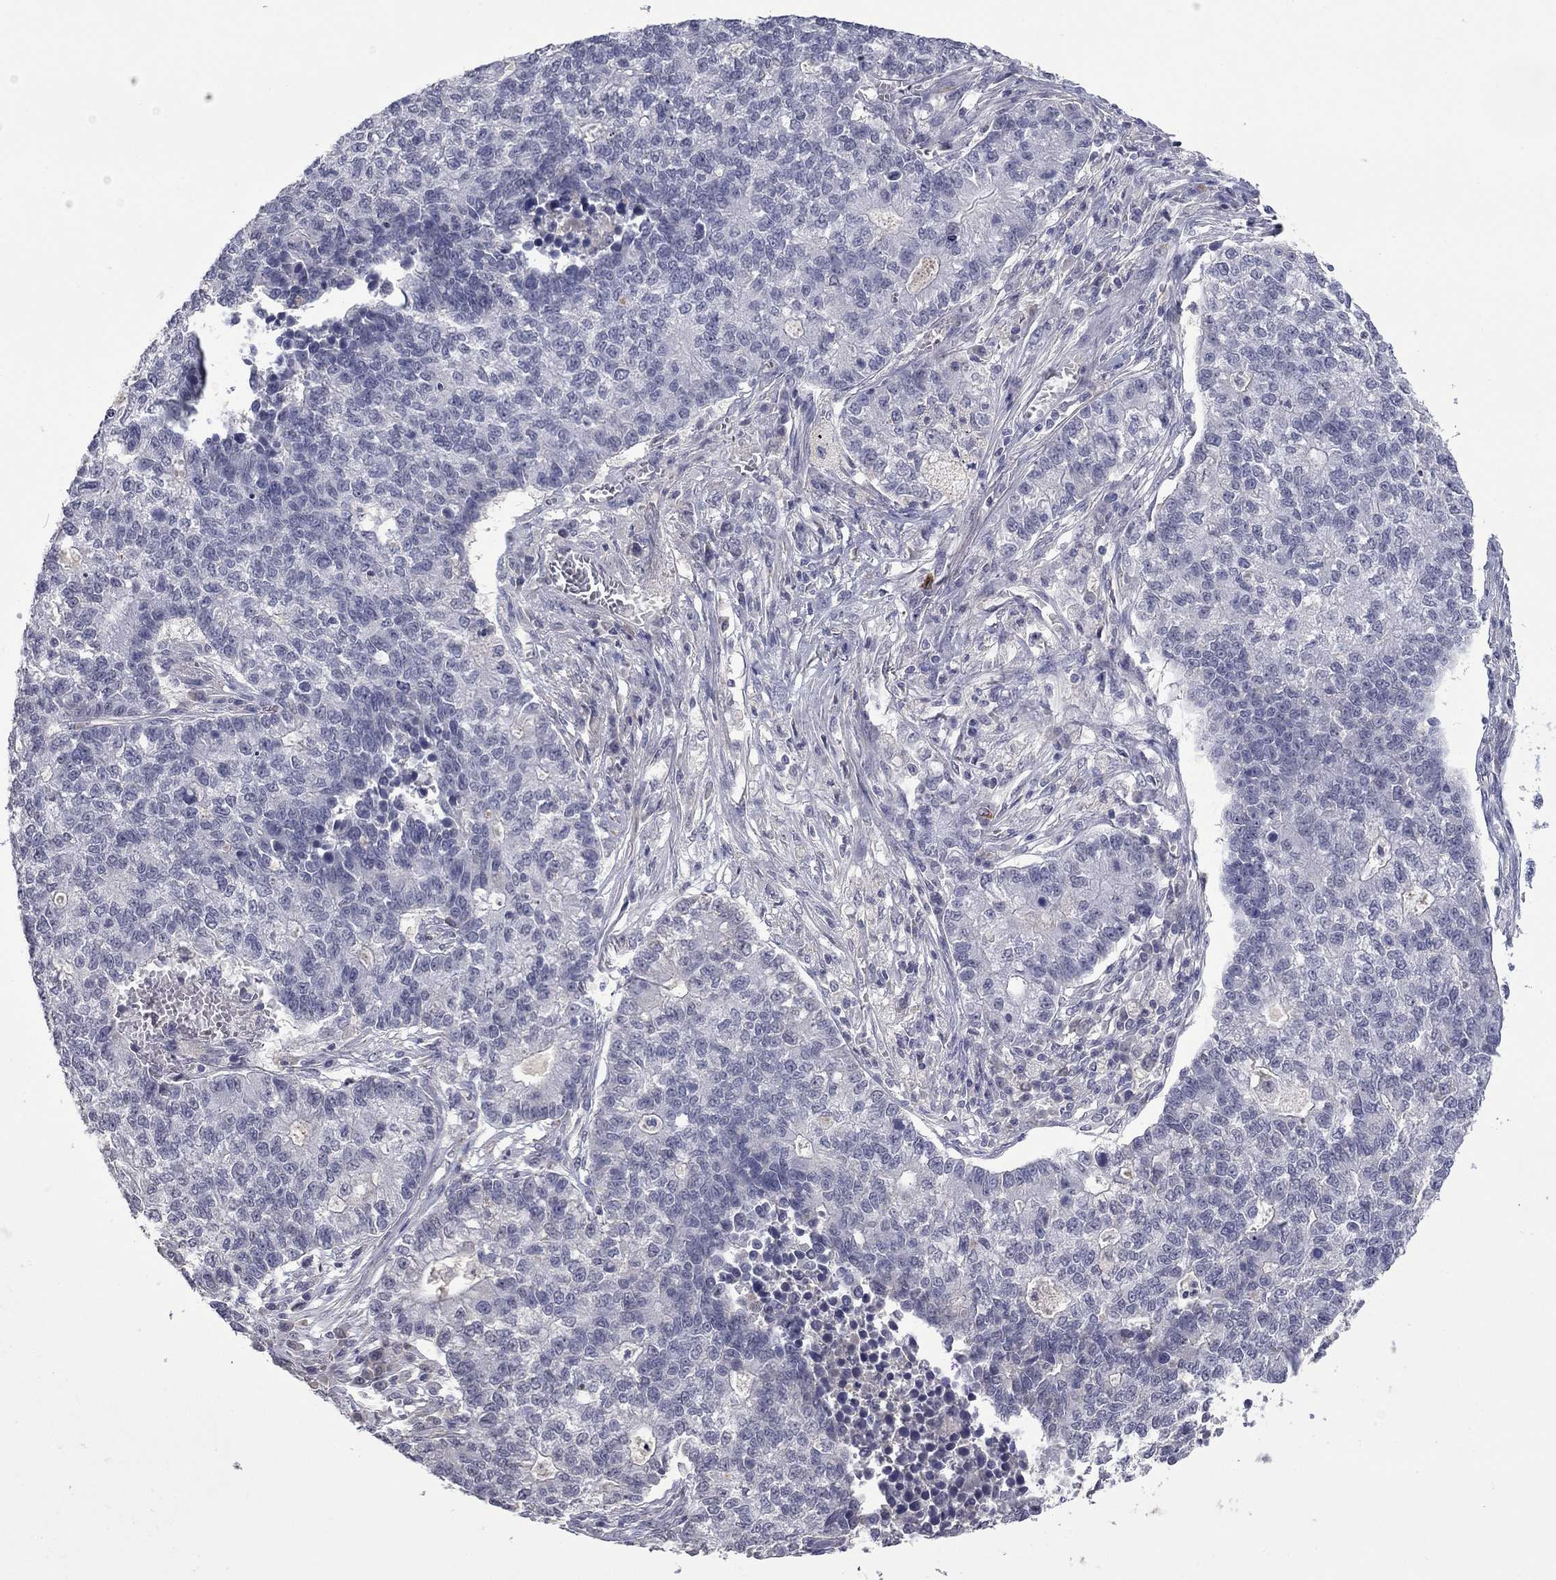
{"staining": {"intensity": "negative", "quantity": "none", "location": "none"}, "tissue": "lung cancer", "cell_type": "Tumor cells", "image_type": "cancer", "snomed": [{"axis": "morphology", "description": "Adenocarcinoma, NOS"}, {"axis": "topography", "description": "Lung"}], "caption": "Immunohistochemistry (IHC) of adenocarcinoma (lung) exhibits no expression in tumor cells. Brightfield microscopy of IHC stained with DAB (3,3'-diaminobenzidine) (brown) and hematoxylin (blue), captured at high magnification.", "gene": "IP6K3", "patient": {"sex": "male", "age": 57}}